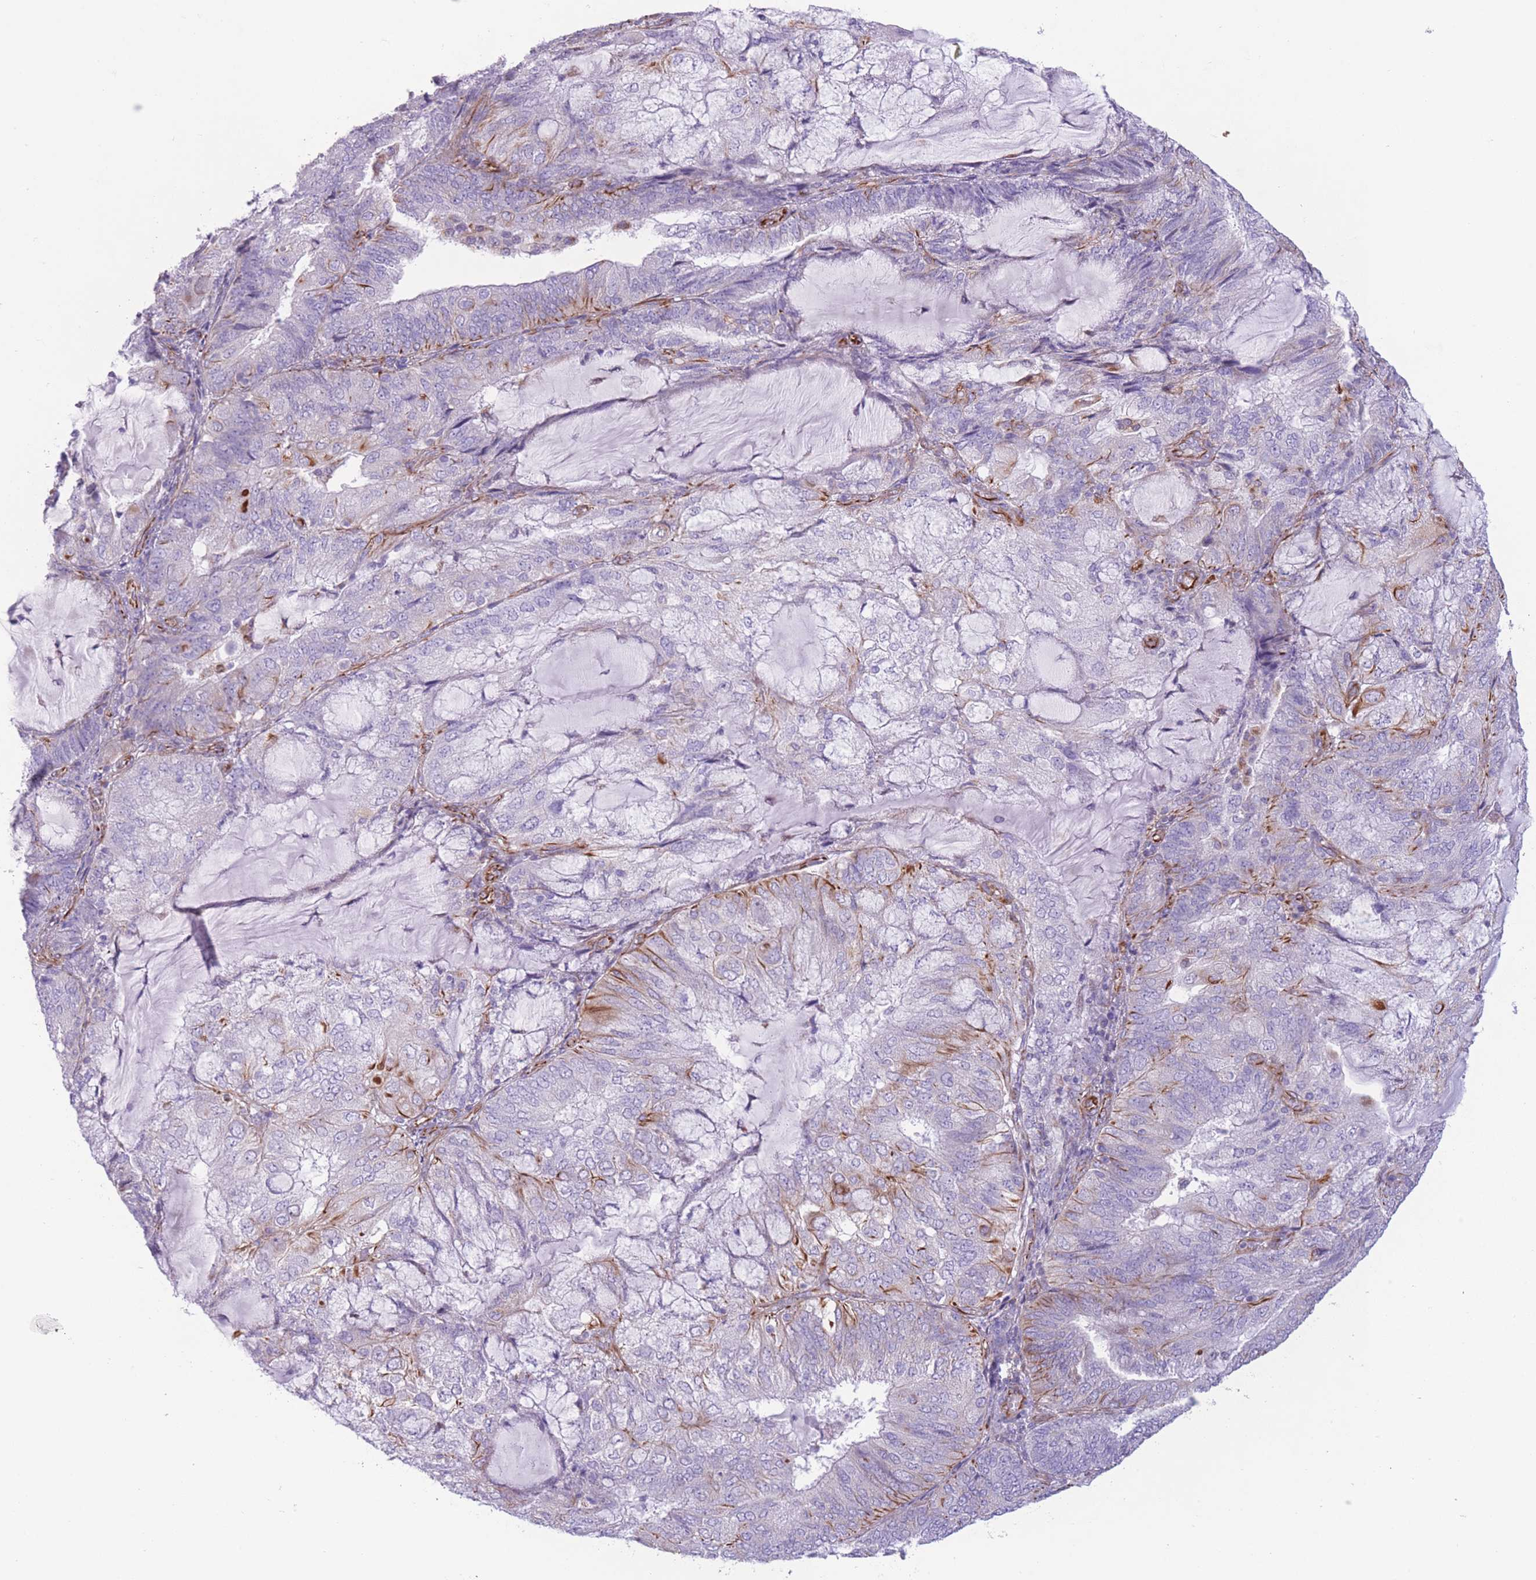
{"staining": {"intensity": "strong", "quantity": "<25%", "location": "cytoplasmic/membranous"}, "tissue": "endometrial cancer", "cell_type": "Tumor cells", "image_type": "cancer", "snomed": [{"axis": "morphology", "description": "Adenocarcinoma, NOS"}, {"axis": "topography", "description": "Endometrium"}], "caption": "Protein expression analysis of human endometrial adenocarcinoma reveals strong cytoplasmic/membranous expression in about <25% of tumor cells.", "gene": "PTCD1", "patient": {"sex": "female", "age": 81}}